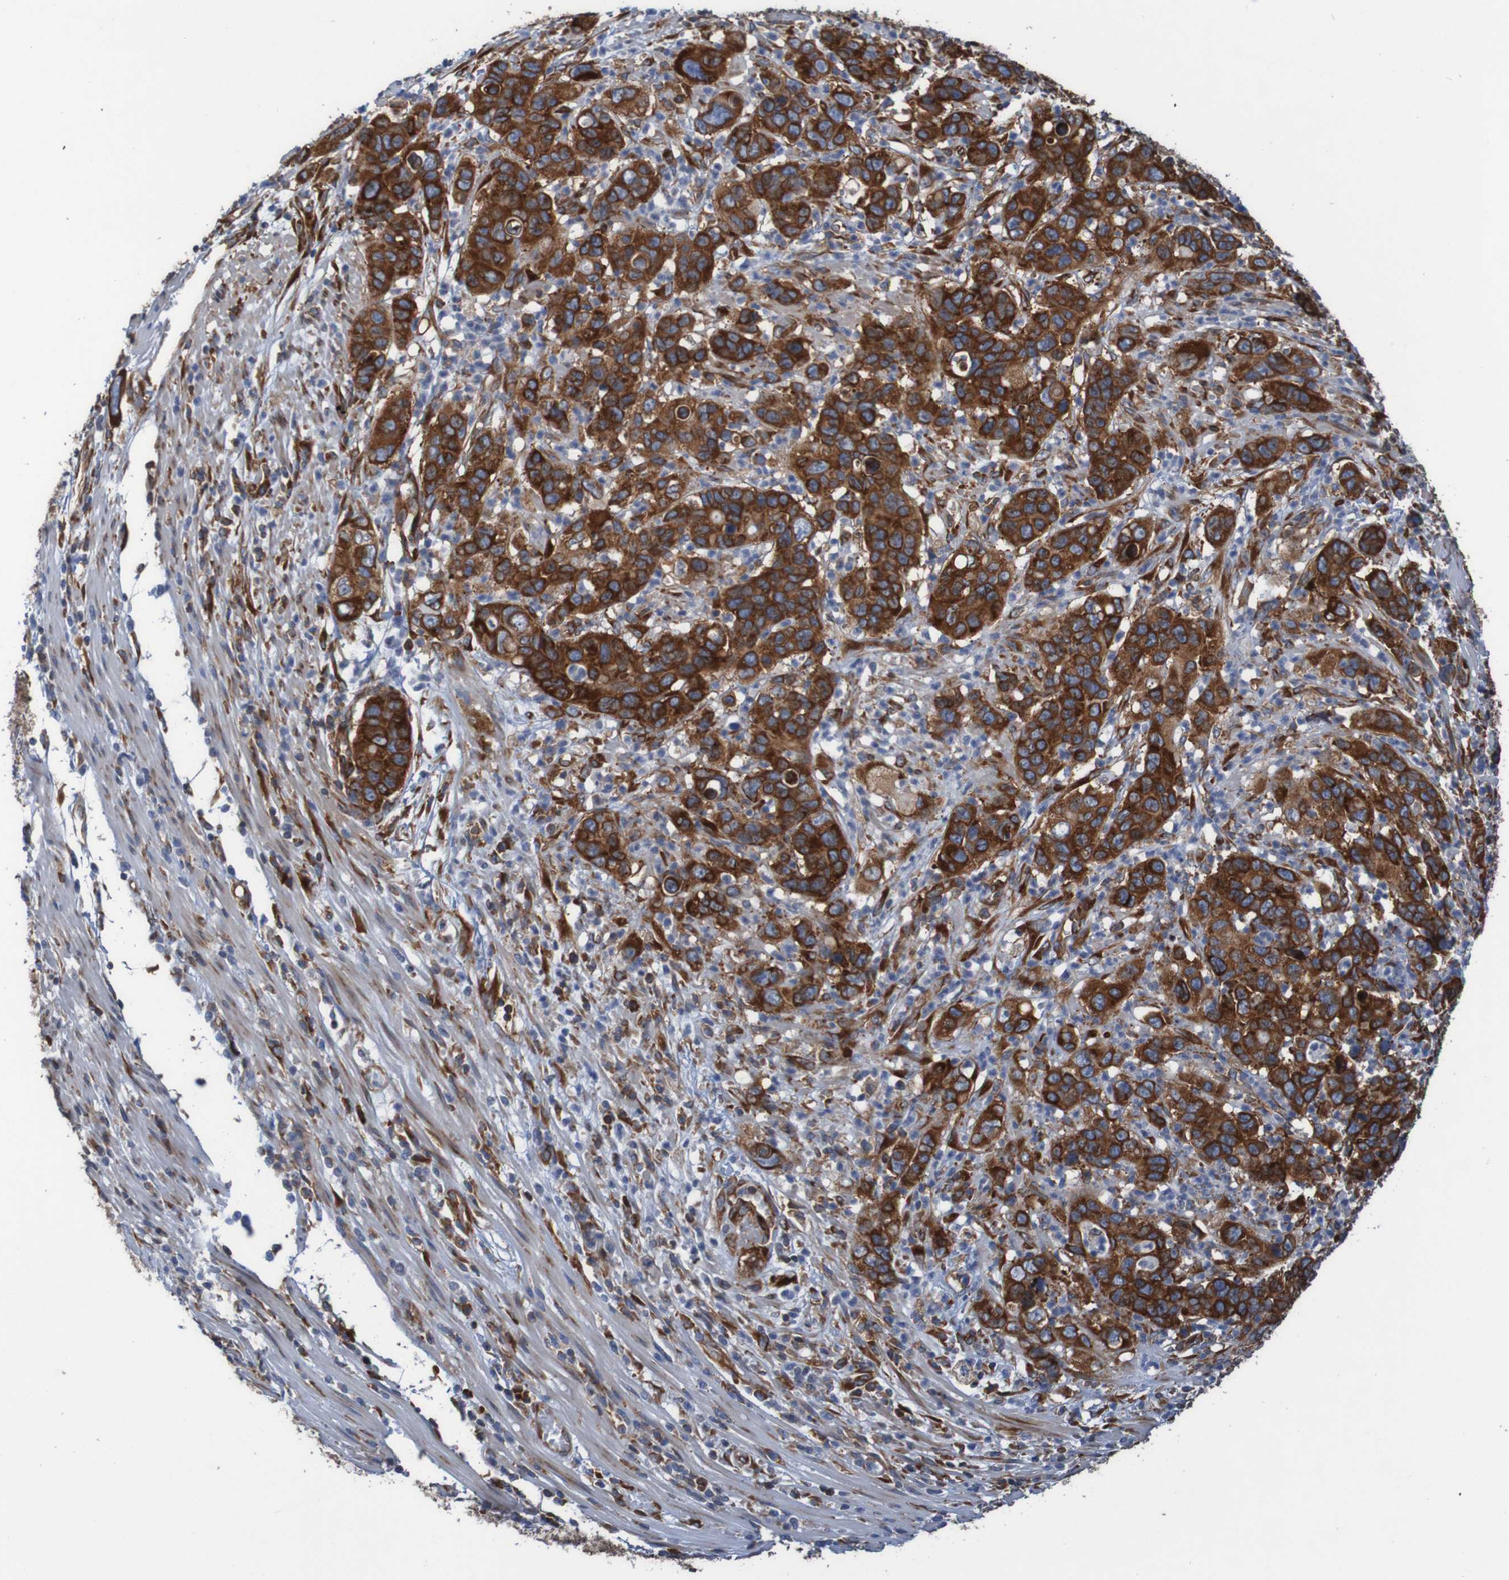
{"staining": {"intensity": "strong", "quantity": ">75%", "location": "cytoplasmic/membranous"}, "tissue": "pancreatic cancer", "cell_type": "Tumor cells", "image_type": "cancer", "snomed": [{"axis": "morphology", "description": "Adenocarcinoma, NOS"}, {"axis": "topography", "description": "Pancreas"}], "caption": "Strong cytoplasmic/membranous positivity for a protein is present in approximately >75% of tumor cells of pancreatic cancer (adenocarcinoma) using immunohistochemistry.", "gene": "RPL10", "patient": {"sex": "female", "age": 71}}